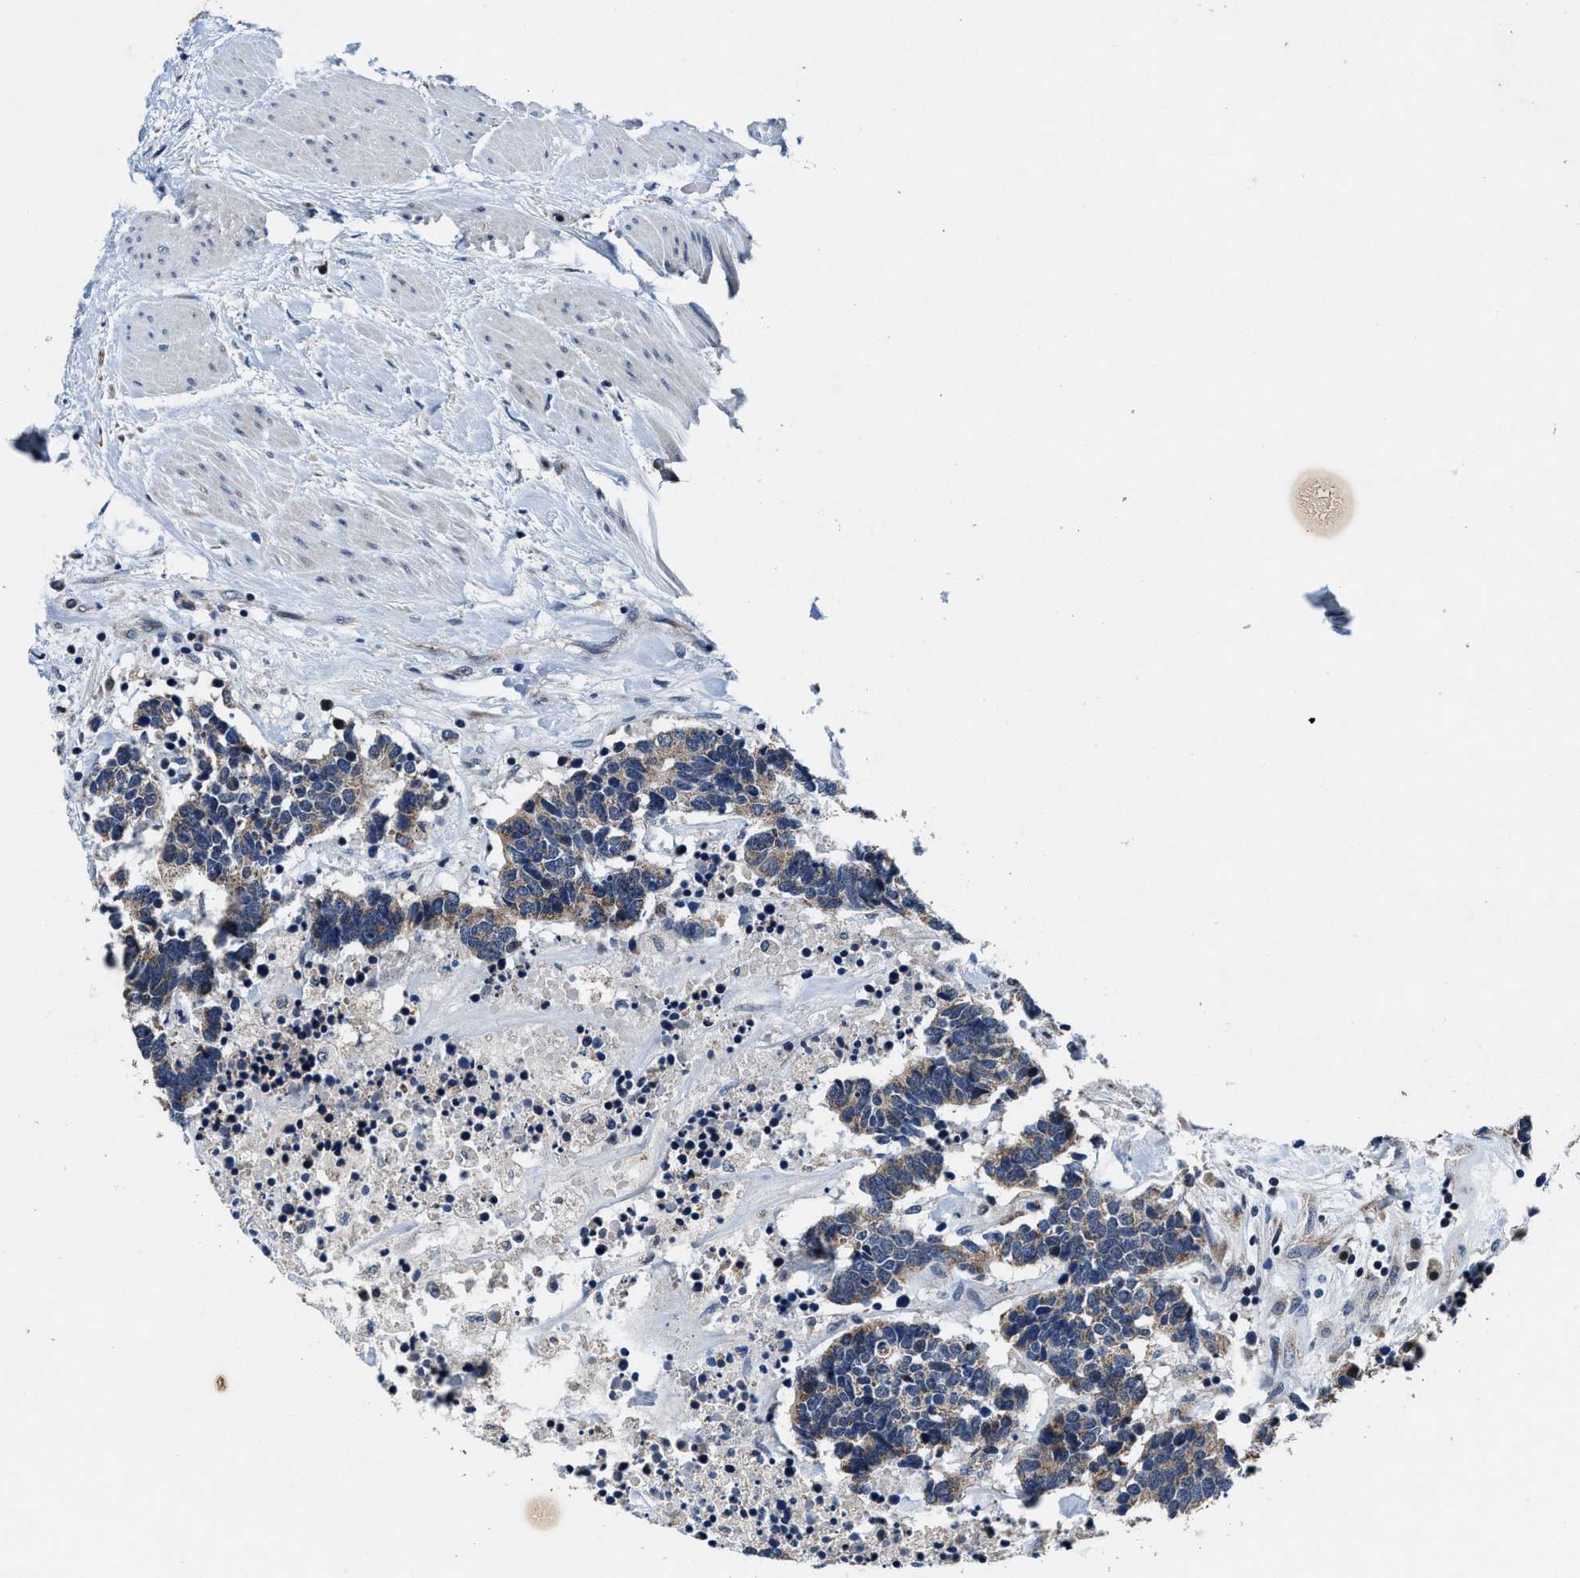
{"staining": {"intensity": "weak", "quantity": "<25%", "location": "cytoplasmic/membranous"}, "tissue": "carcinoid", "cell_type": "Tumor cells", "image_type": "cancer", "snomed": [{"axis": "morphology", "description": "Carcinoma, NOS"}, {"axis": "morphology", "description": "Carcinoid, malignant, NOS"}, {"axis": "topography", "description": "Urinary bladder"}], "caption": "A high-resolution photomicrograph shows immunohistochemistry (IHC) staining of carcinoma, which reveals no significant expression in tumor cells.", "gene": "TMEM53", "patient": {"sex": "male", "age": 57}}